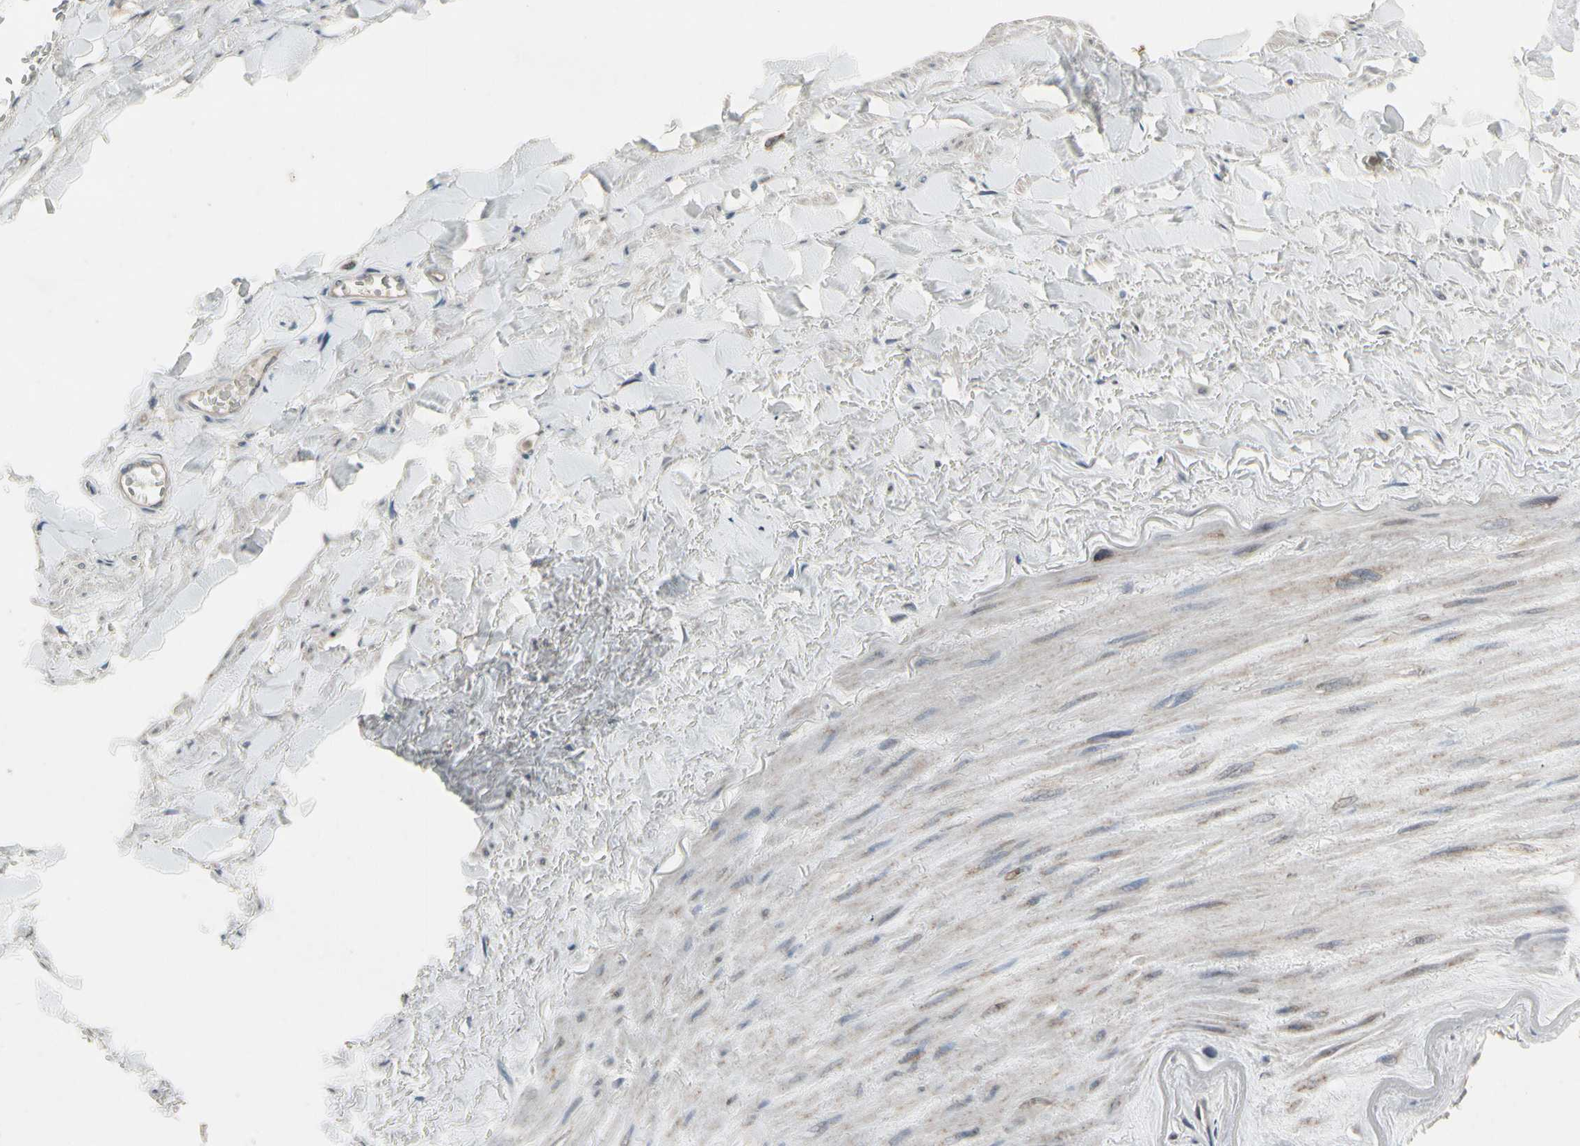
{"staining": {"intensity": "negative", "quantity": "none", "location": "none"}, "tissue": "adipose tissue", "cell_type": "Adipocytes", "image_type": "normal", "snomed": [{"axis": "morphology", "description": "Normal tissue, NOS"}, {"axis": "topography", "description": "Adipose tissue"}, {"axis": "topography", "description": "Peripheral nerve tissue"}], "caption": "Adipocytes are negative for protein expression in normal human adipose tissue. The staining is performed using DAB (3,3'-diaminobenzidine) brown chromogen with nuclei counter-stained in using hematoxylin.", "gene": "NMI", "patient": {"sex": "male", "age": 52}}